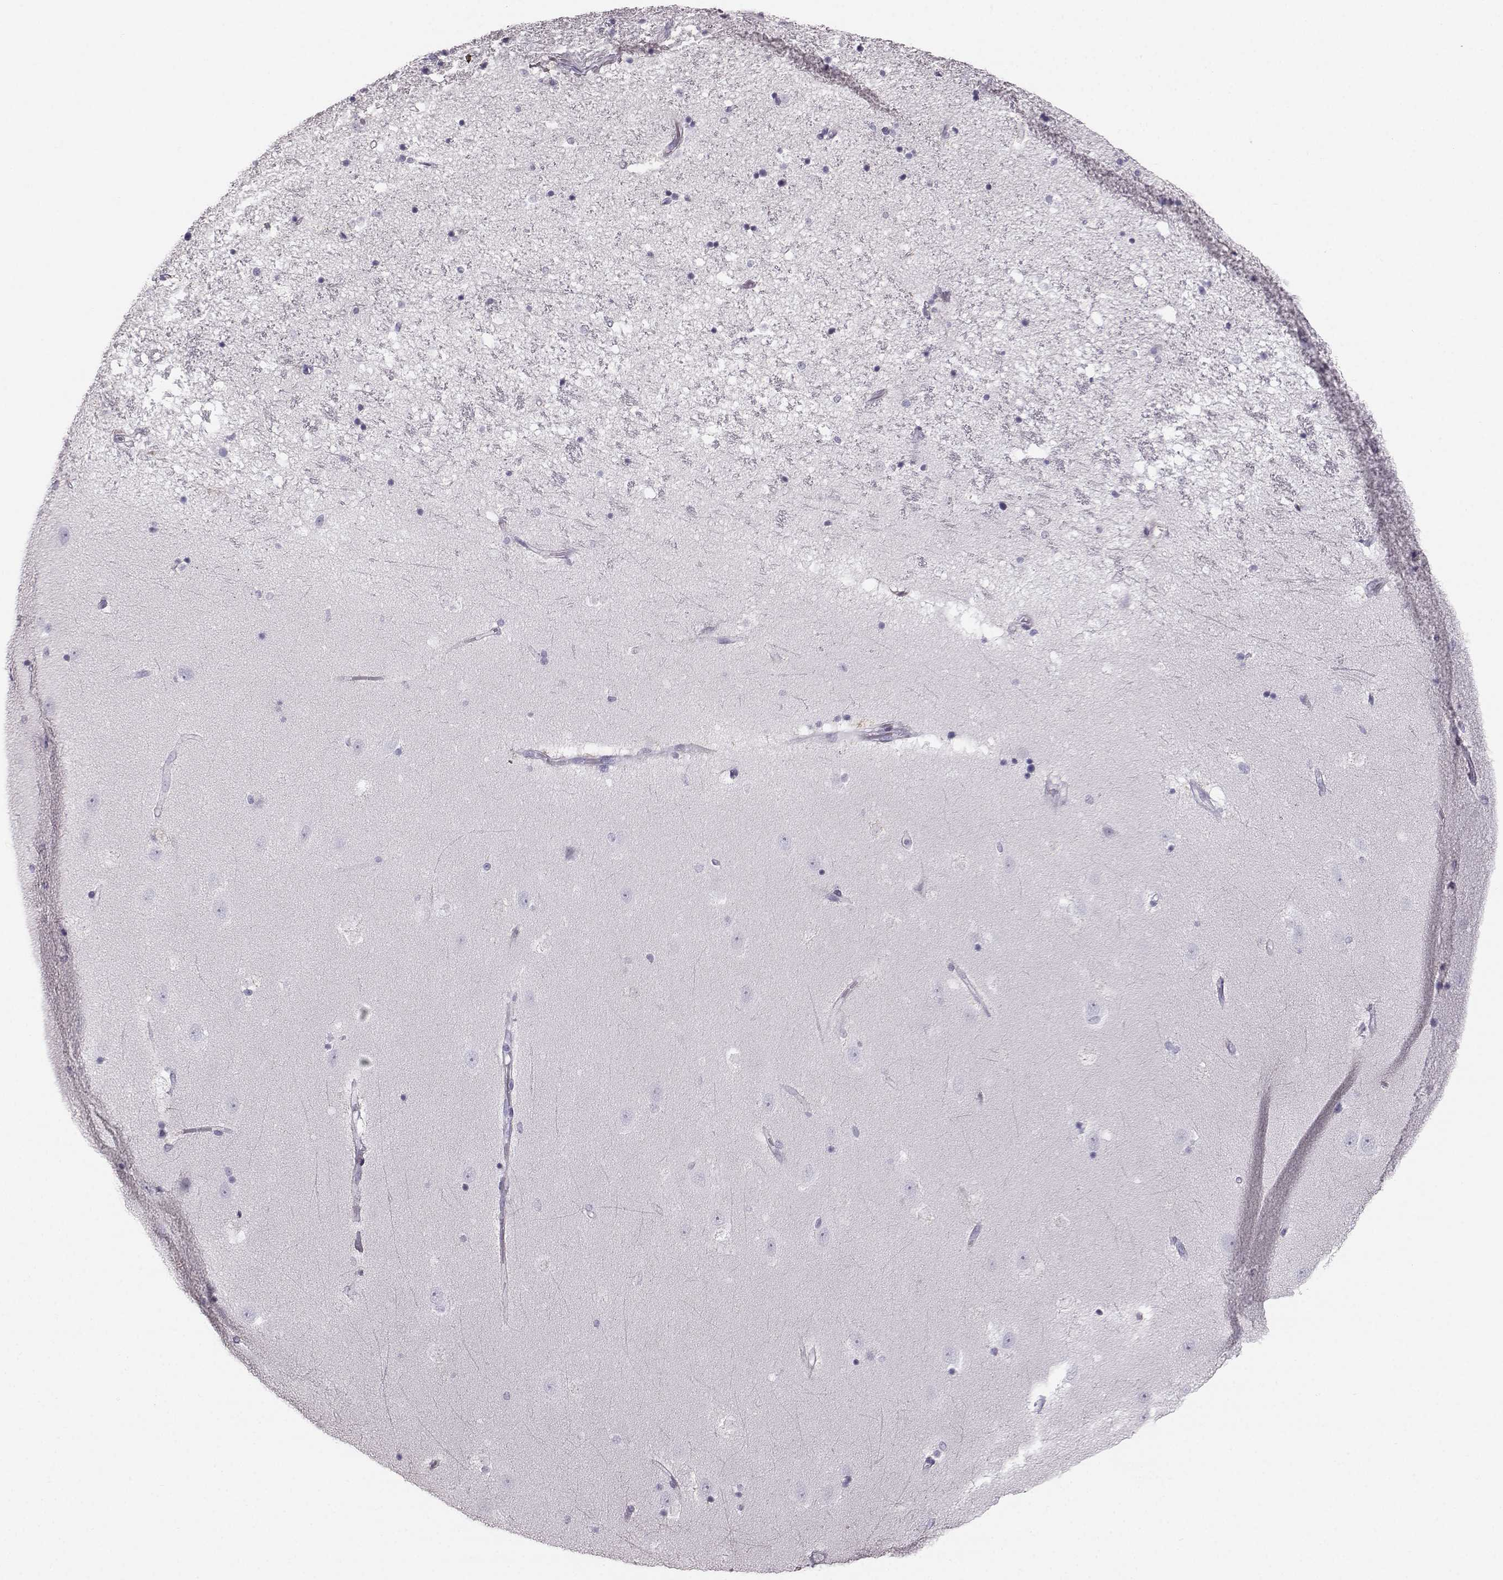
{"staining": {"intensity": "negative", "quantity": "none", "location": "none"}, "tissue": "hippocampus", "cell_type": "Glial cells", "image_type": "normal", "snomed": [{"axis": "morphology", "description": "Normal tissue, NOS"}, {"axis": "topography", "description": "Hippocampus"}], "caption": "Immunohistochemical staining of benign hippocampus exhibits no significant expression in glial cells. (DAB immunohistochemistry visualized using brightfield microscopy, high magnification).", "gene": "CASR", "patient": {"sex": "male", "age": 49}}